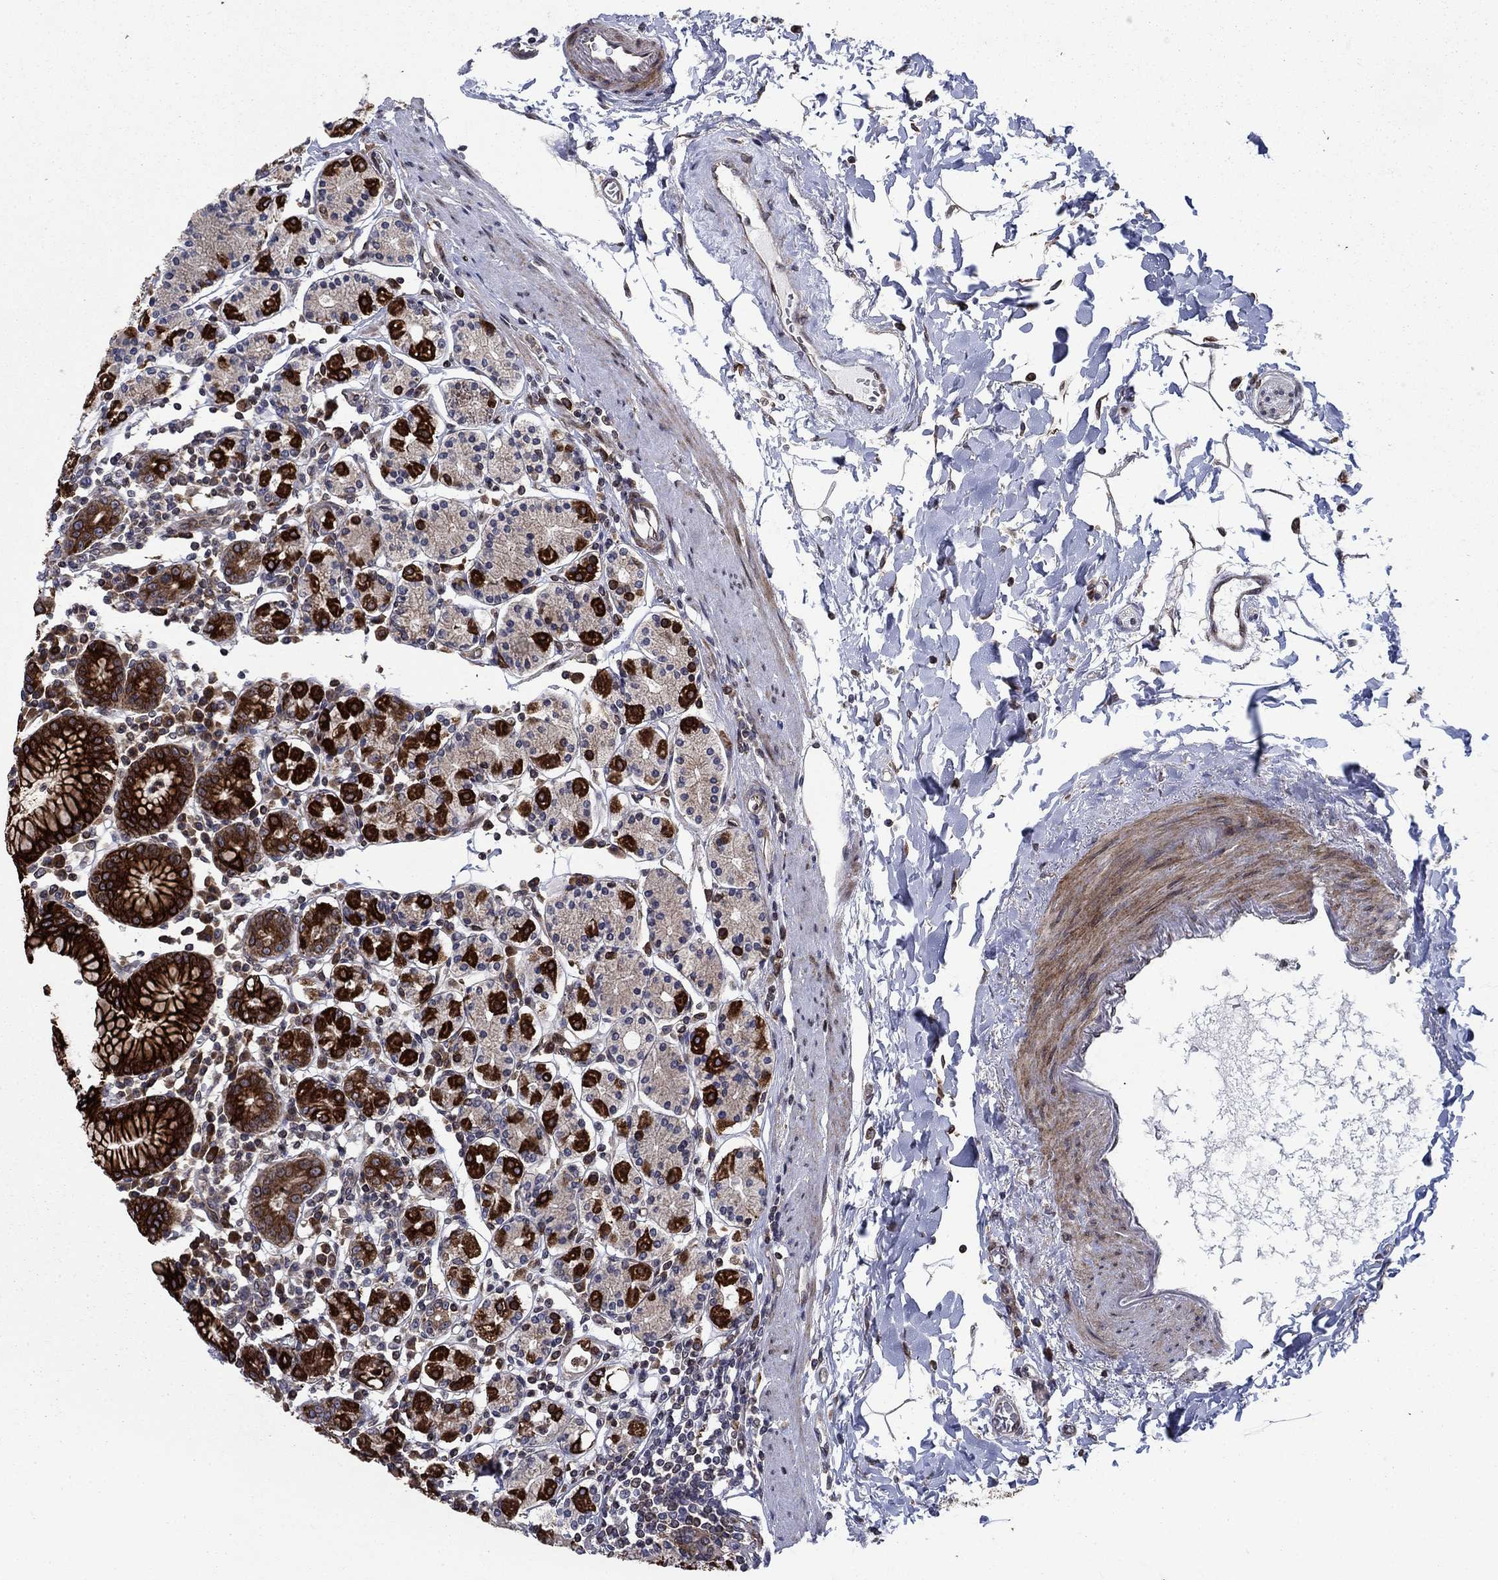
{"staining": {"intensity": "strong", "quantity": ">75%", "location": "cytoplasmic/membranous"}, "tissue": "stomach", "cell_type": "Glandular cells", "image_type": "normal", "snomed": [{"axis": "morphology", "description": "Normal tissue, NOS"}, {"axis": "topography", "description": "Stomach, upper"}, {"axis": "topography", "description": "Stomach"}], "caption": "Protein staining of unremarkable stomach shows strong cytoplasmic/membranous expression in about >75% of glandular cells.", "gene": "DHRS7", "patient": {"sex": "male", "age": 62}}